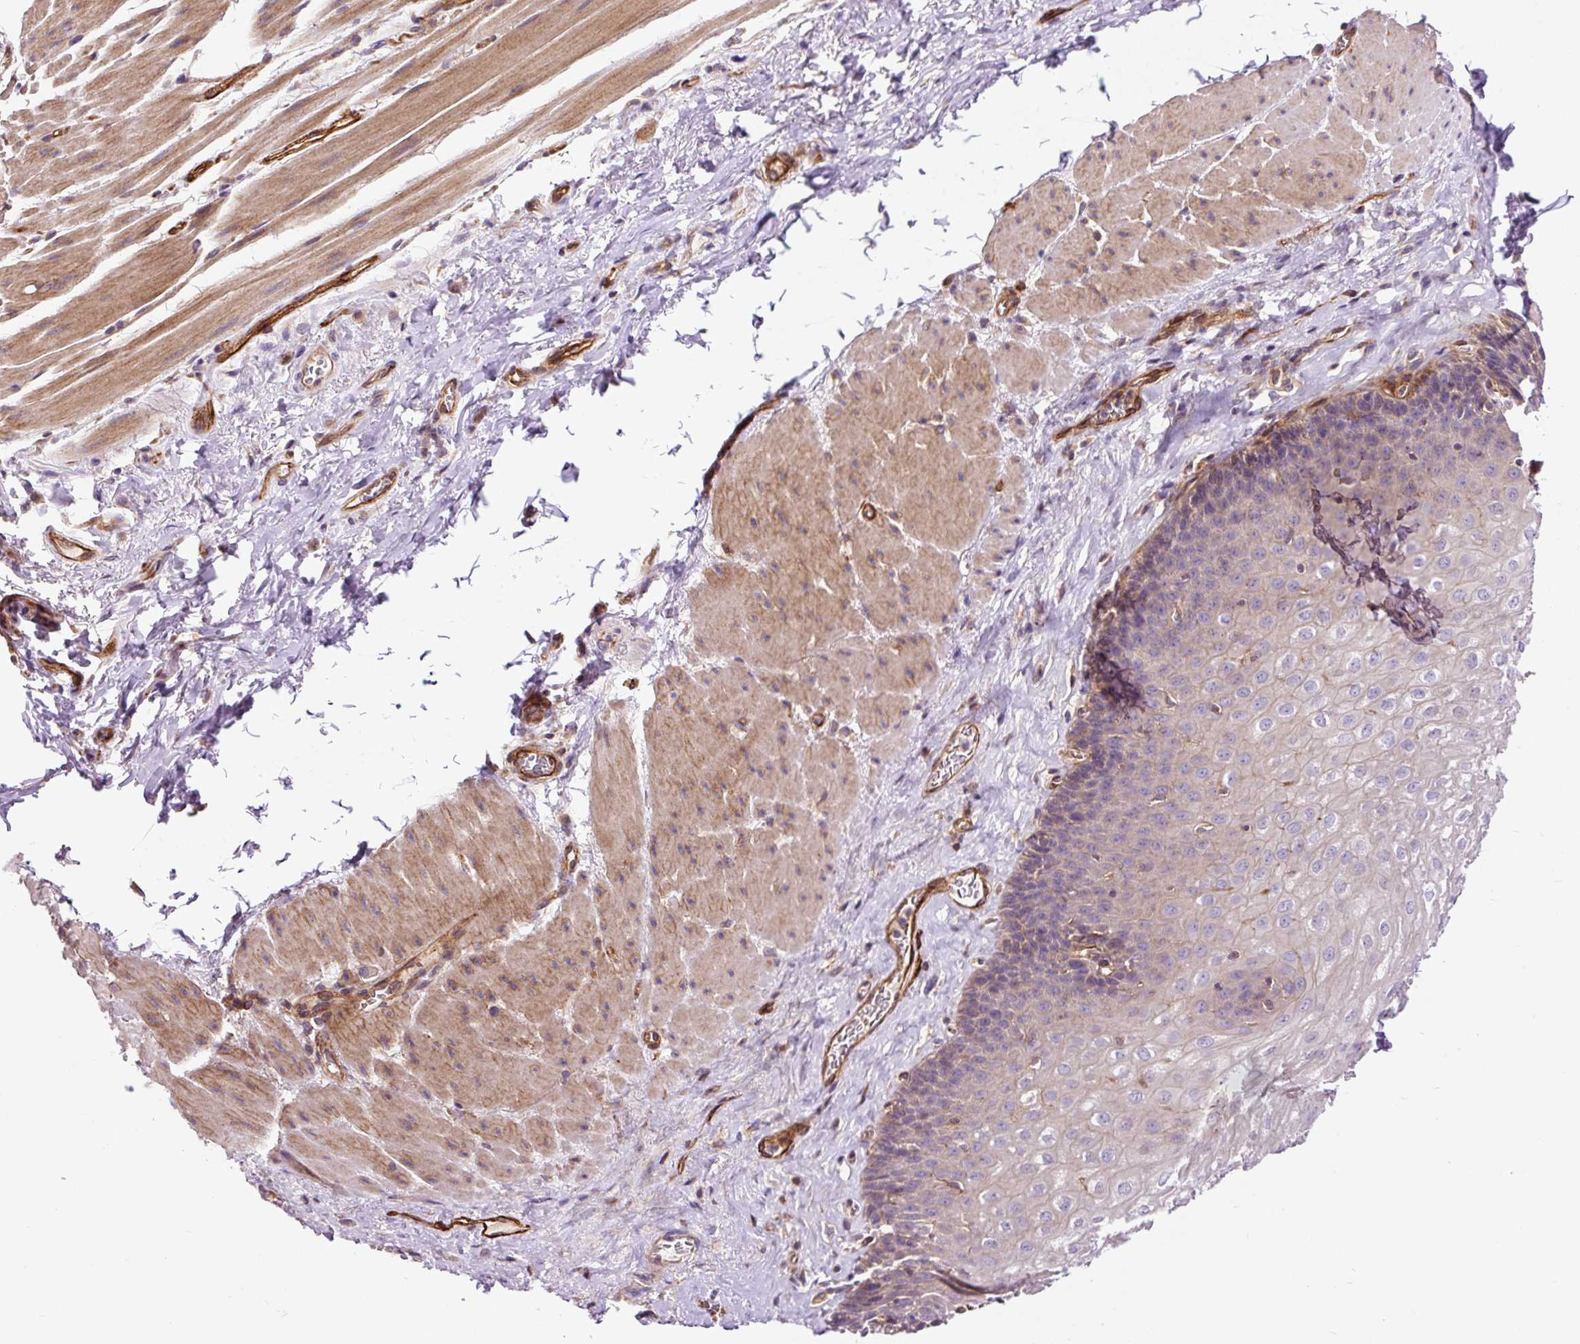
{"staining": {"intensity": "weak", "quantity": "<25%", "location": "cytoplasmic/membranous"}, "tissue": "esophagus", "cell_type": "Squamous epithelial cells", "image_type": "normal", "snomed": [{"axis": "morphology", "description": "Normal tissue, NOS"}, {"axis": "topography", "description": "Esophagus"}], "caption": "The IHC image has no significant expression in squamous epithelial cells of esophagus. (DAB (3,3'-diaminobenzidine) immunohistochemistry, high magnification).", "gene": "PCDHGB3", "patient": {"sex": "female", "age": 66}}